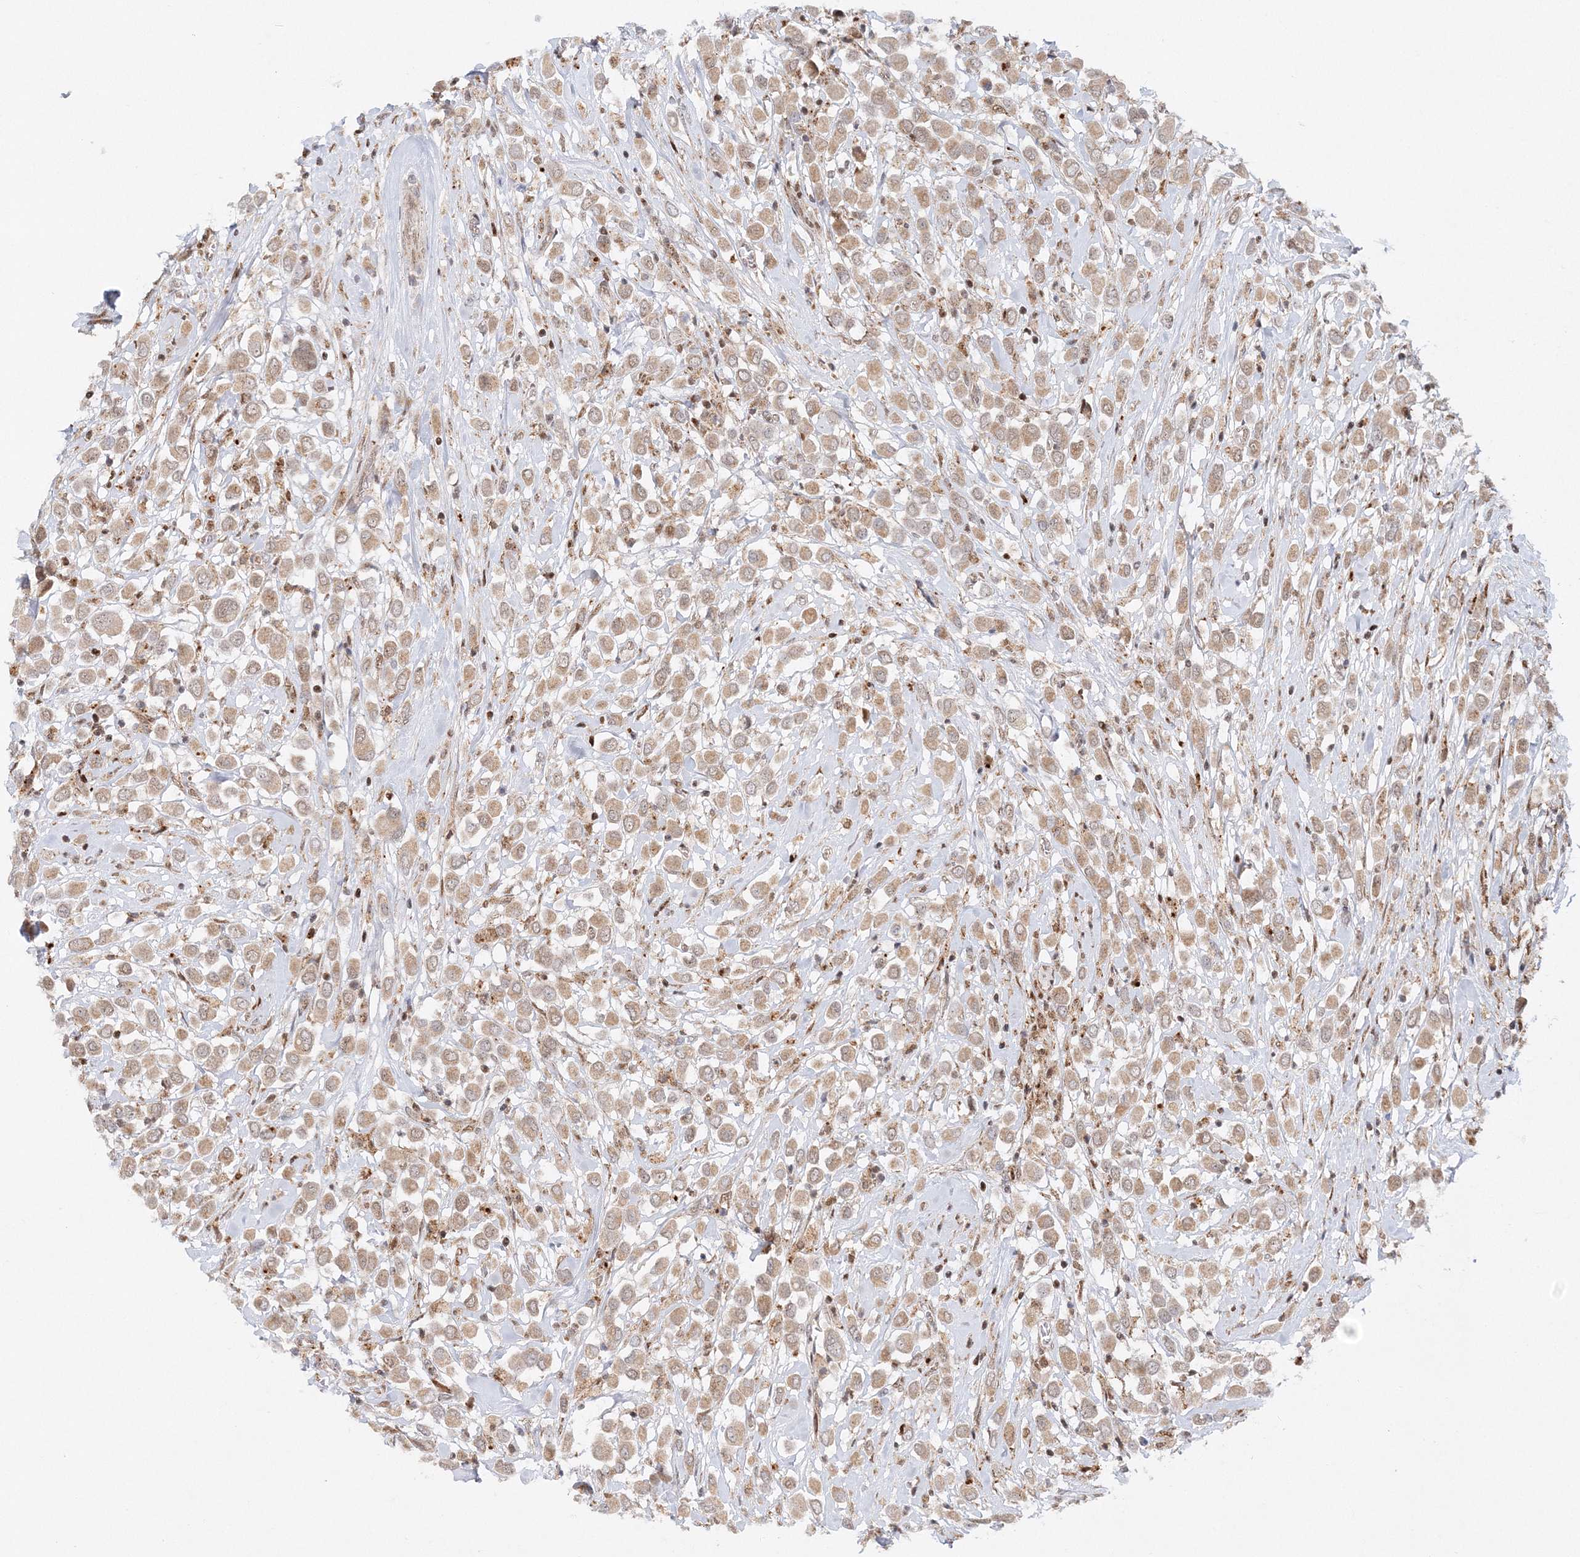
{"staining": {"intensity": "weak", "quantity": ">75%", "location": "cytoplasmic/membranous"}, "tissue": "breast cancer", "cell_type": "Tumor cells", "image_type": "cancer", "snomed": [{"axis": "morphology", "description": "Duct carcinoma"}, {"axis": "topography", "description": "Breast"}], "caption": "Breast cancer (intraductal carcinoma) stained with DAB (3,3'-diaminobenzidine) immunohistochemistry (IHC) shows low levels of weak cytoplasmic/membranous staining in approximately >75% of tumor cells.", "gene": "RAB11FIP2", "patient": {"sex": "female", "age": 61}}